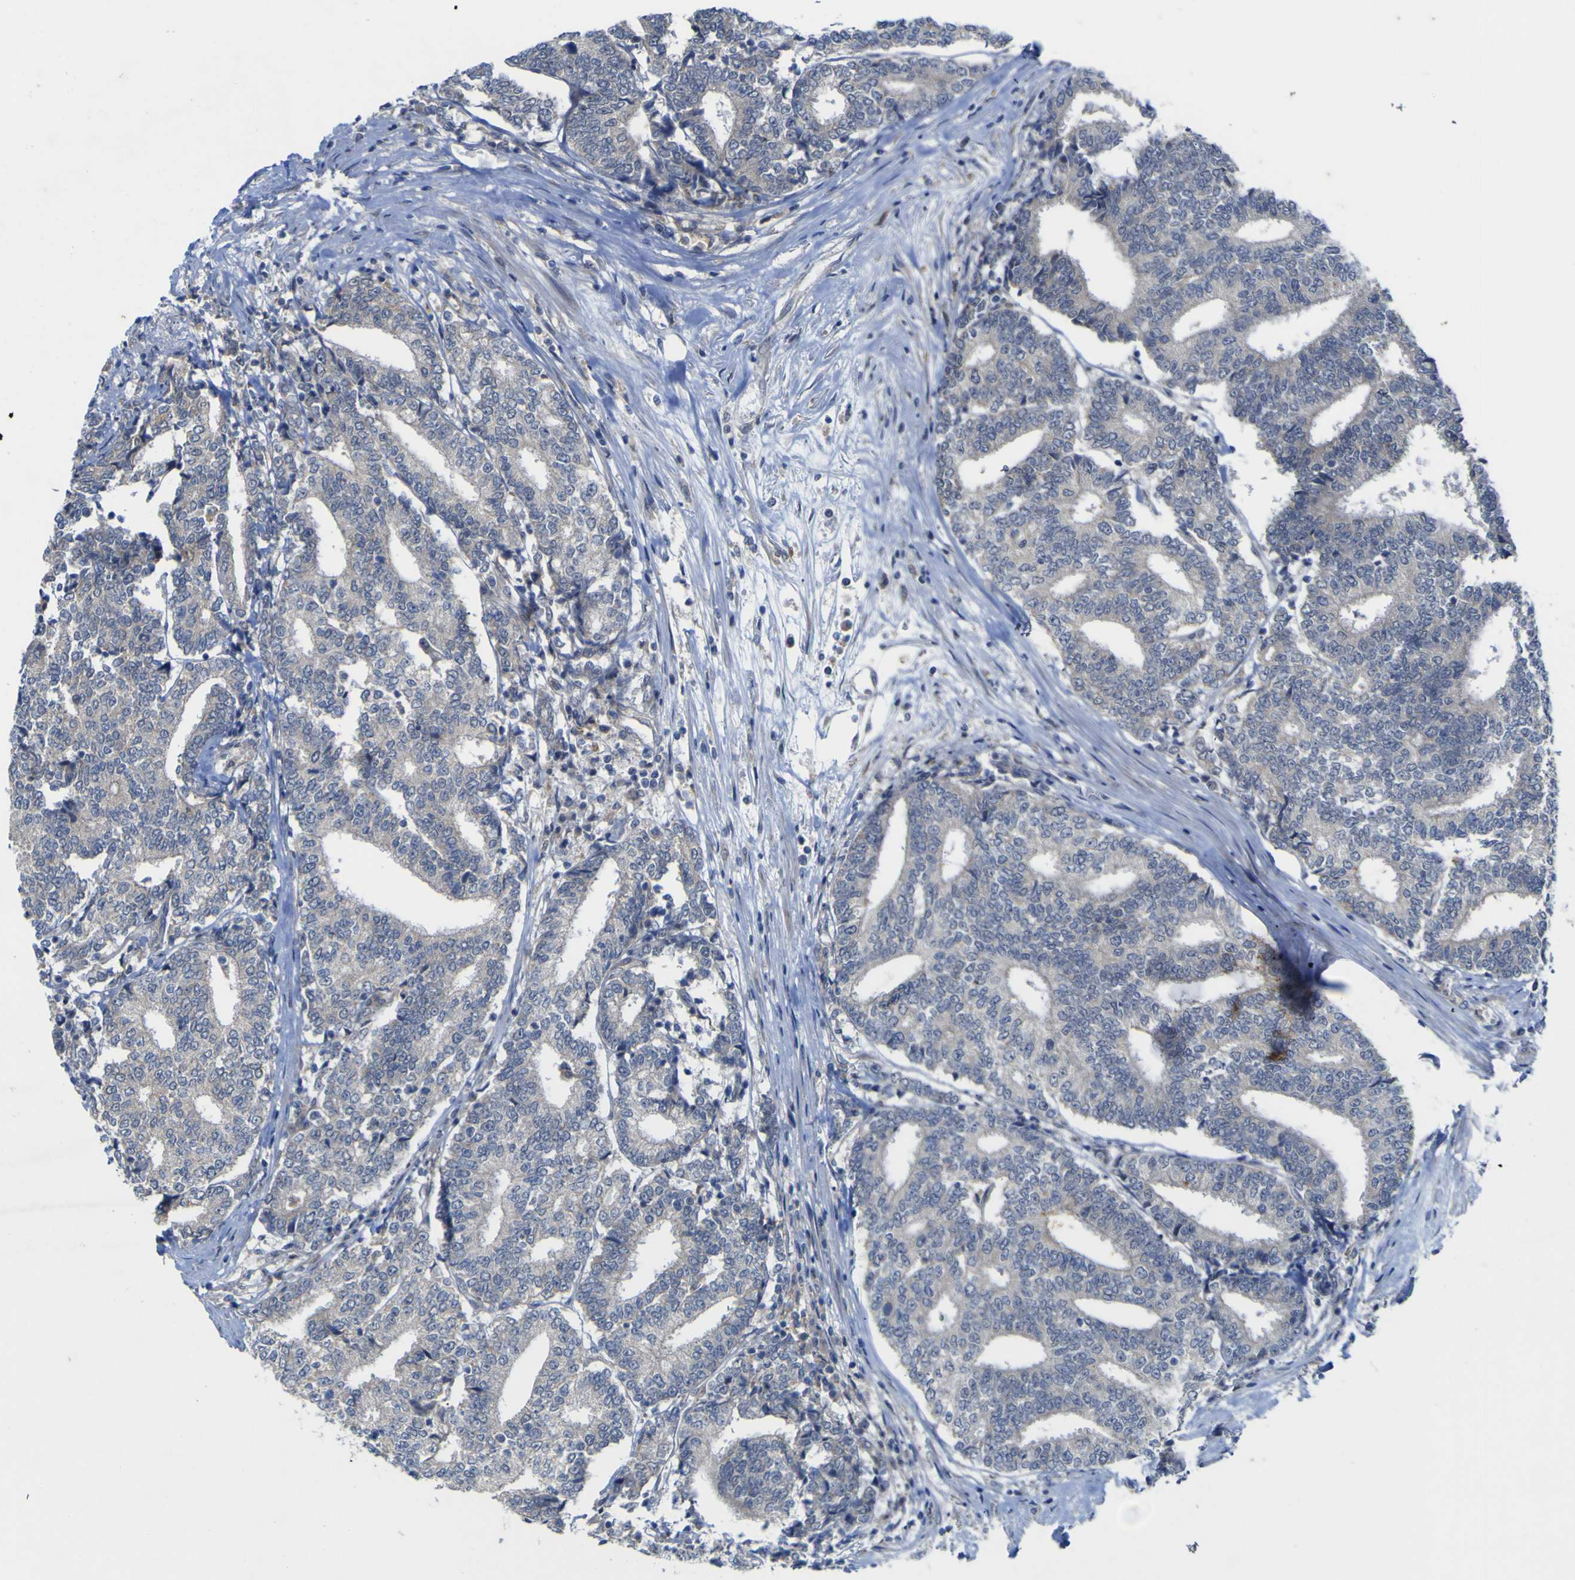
{"staining": {"intensity": "negative", "quantity": "none", "location": "none"}, "tissue": "prostate cancer", "cell_type": "Tumor cells", "image_type": "cancer", "snomed": [{"axis": "morphology", "description": "Normal tissue, NOS"}, {"axis": "morphology", "description": "Adenocarcinoma, High grade"}, {"axis": "topography", "description": "Prostate"}, {"axis": "topography", "description": "Seminal veicle"}], "caption": "DAB immunohistochemical staining of prostate adenocarcinoma (high-grade) demonstrates no significant expression in tumor cells.", "gene": "TNFRSF11A", "patient": {"sex": "male", "age": 55}}